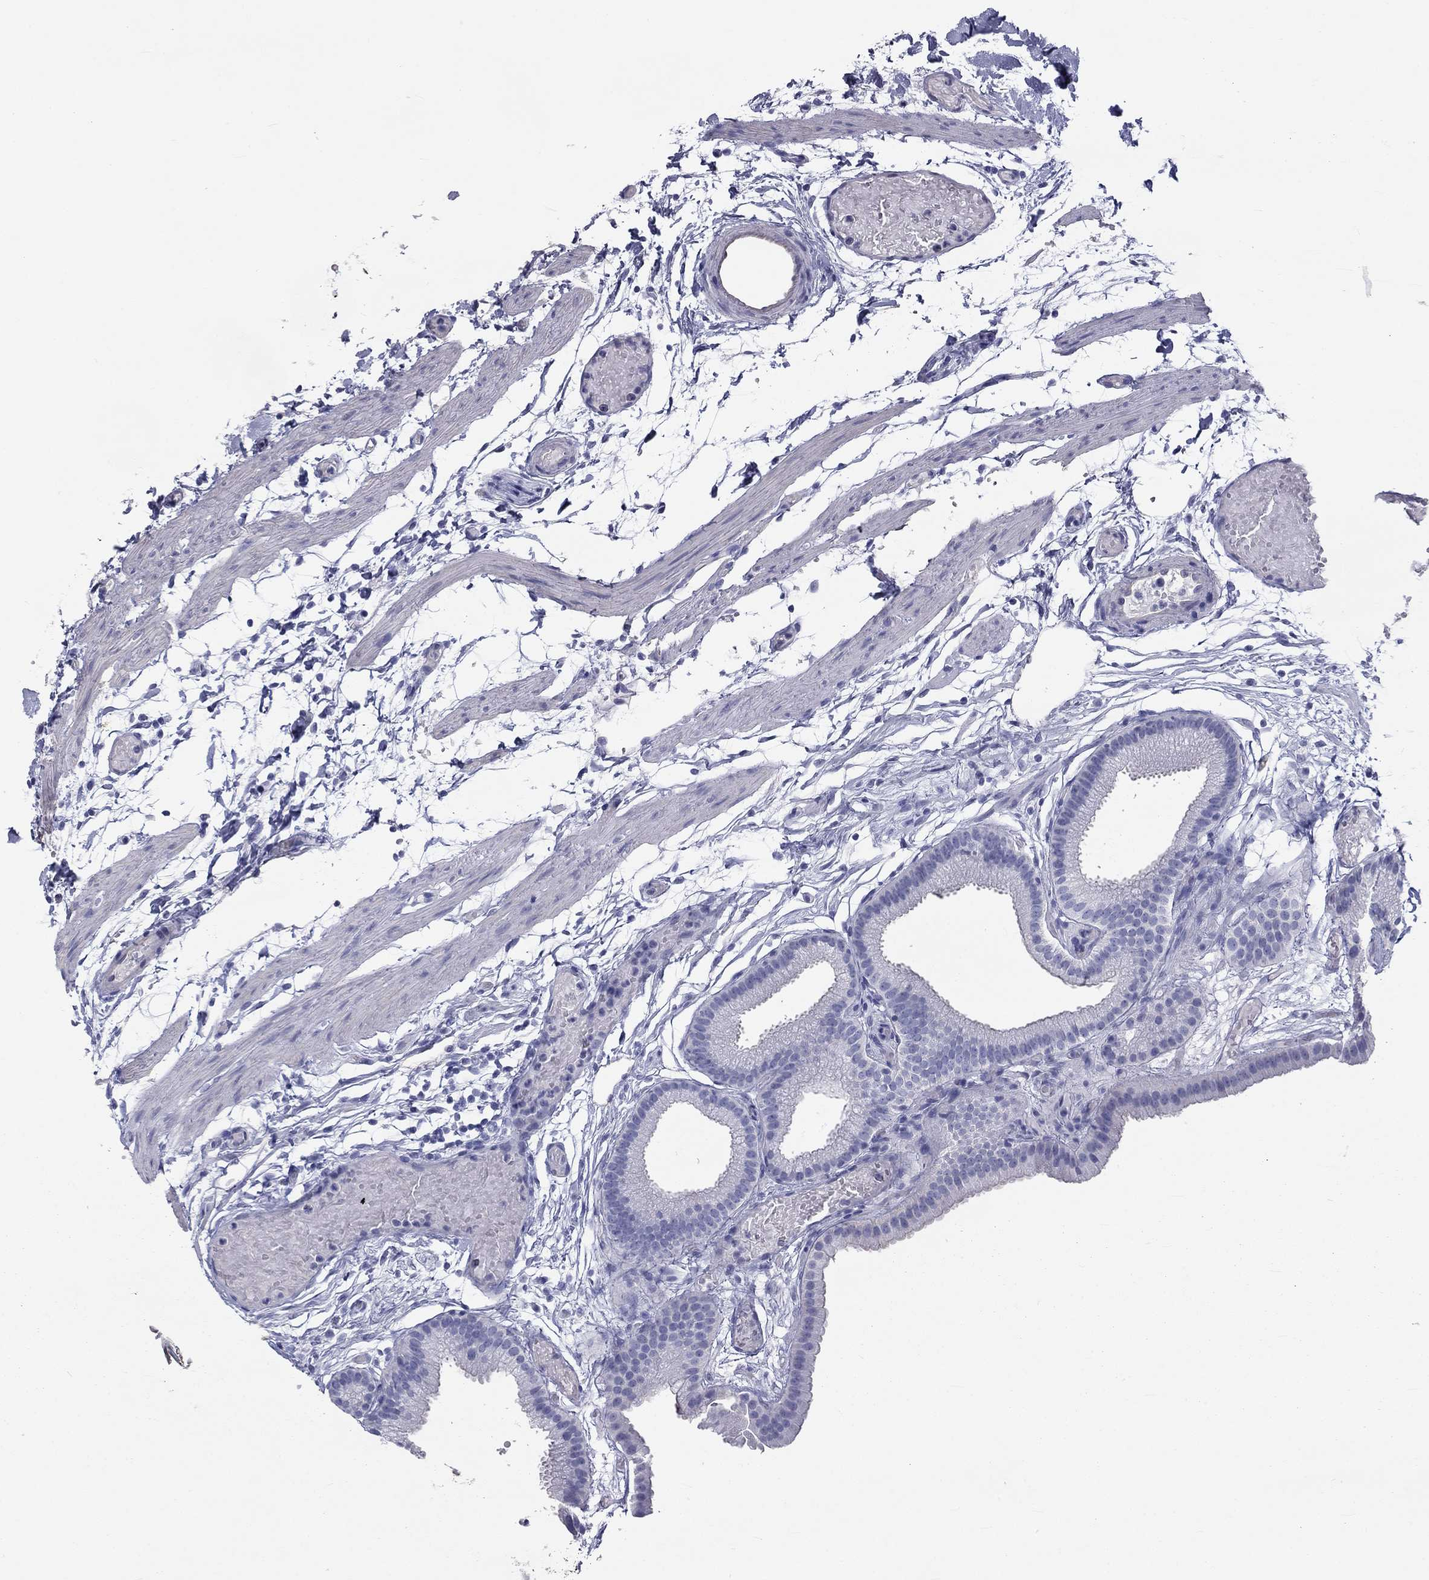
{"staining": {"intensity": "negative", "quantity": "none", "location": "none"}, "tissue": "gallbladder", "cell_type": "Glandular cells", "image_type": "normal", "snomed": [{"axis": "morphology", "description": "Normal tissue, NOS"}, {"axis": "topography", "description": "Gallbladder"}], "caption": "Immunohistochemistry histopathology image of normal gallbladder stained for a protein (brown), which shows no positivity in glandular cells. (DAB (3,3'-diaminobenzidine) IHC with hematoxylin counter stain).", "gene": "DNALI1", "patient": {"sex": "female", "age": 45}}